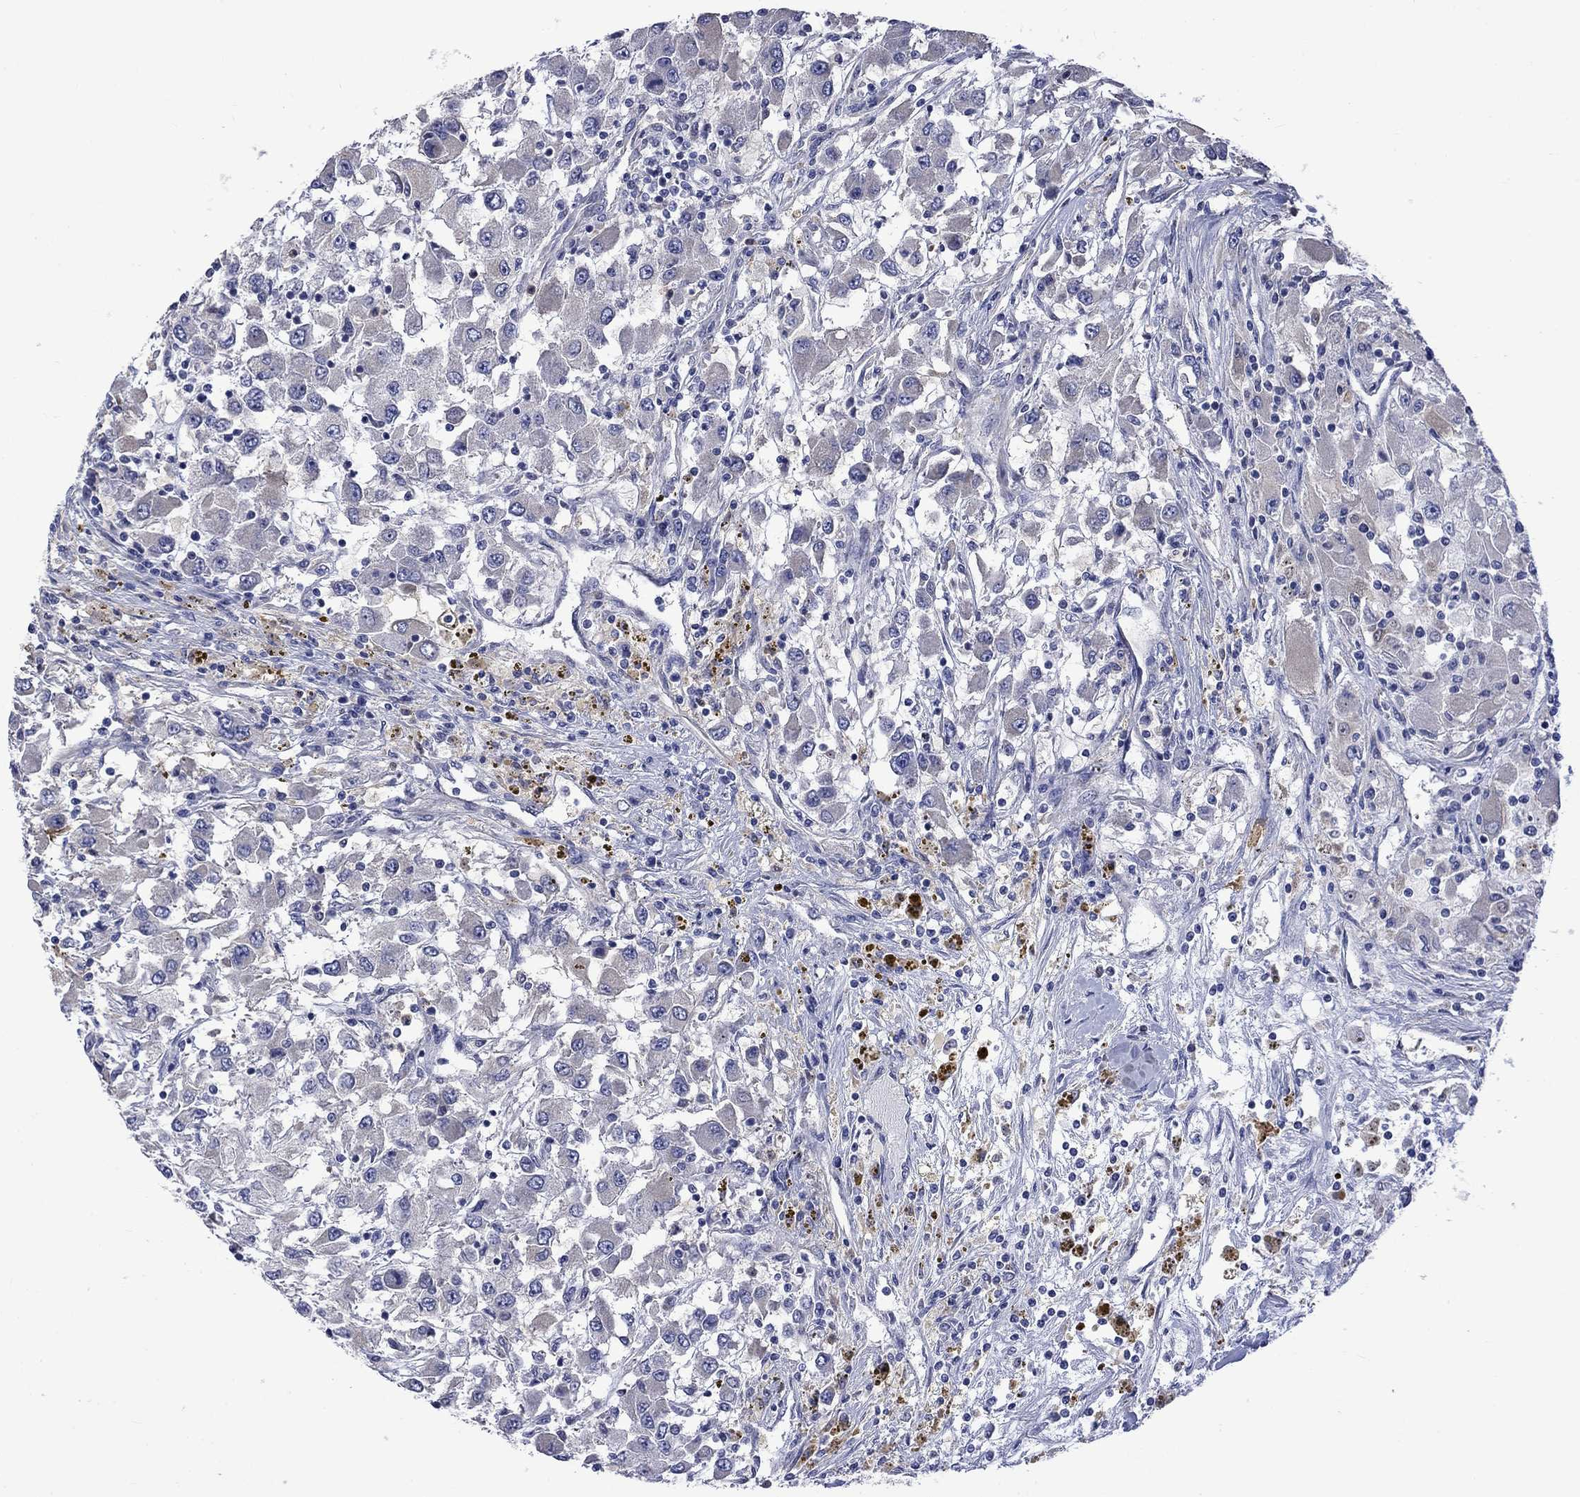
{"staining": {"intensity": "negative", "quantity": "none", "location": "none"}, "tissue": "renal cancer", "cell_type": "Tumor cells", "image_type": "cancer", "snomed": [{"axis": "morphology", "description": "Adenocarcinoma, NOS"}, {"axis": "topography", "description": "Kidney"}], "caption": "An image of renal cancer (adenocarcinoma) stained for a protein demonstrates no brown staining in tumor cells.", "gene": "CAMKK2", "patient": {"sex": "female", "age": 67}}